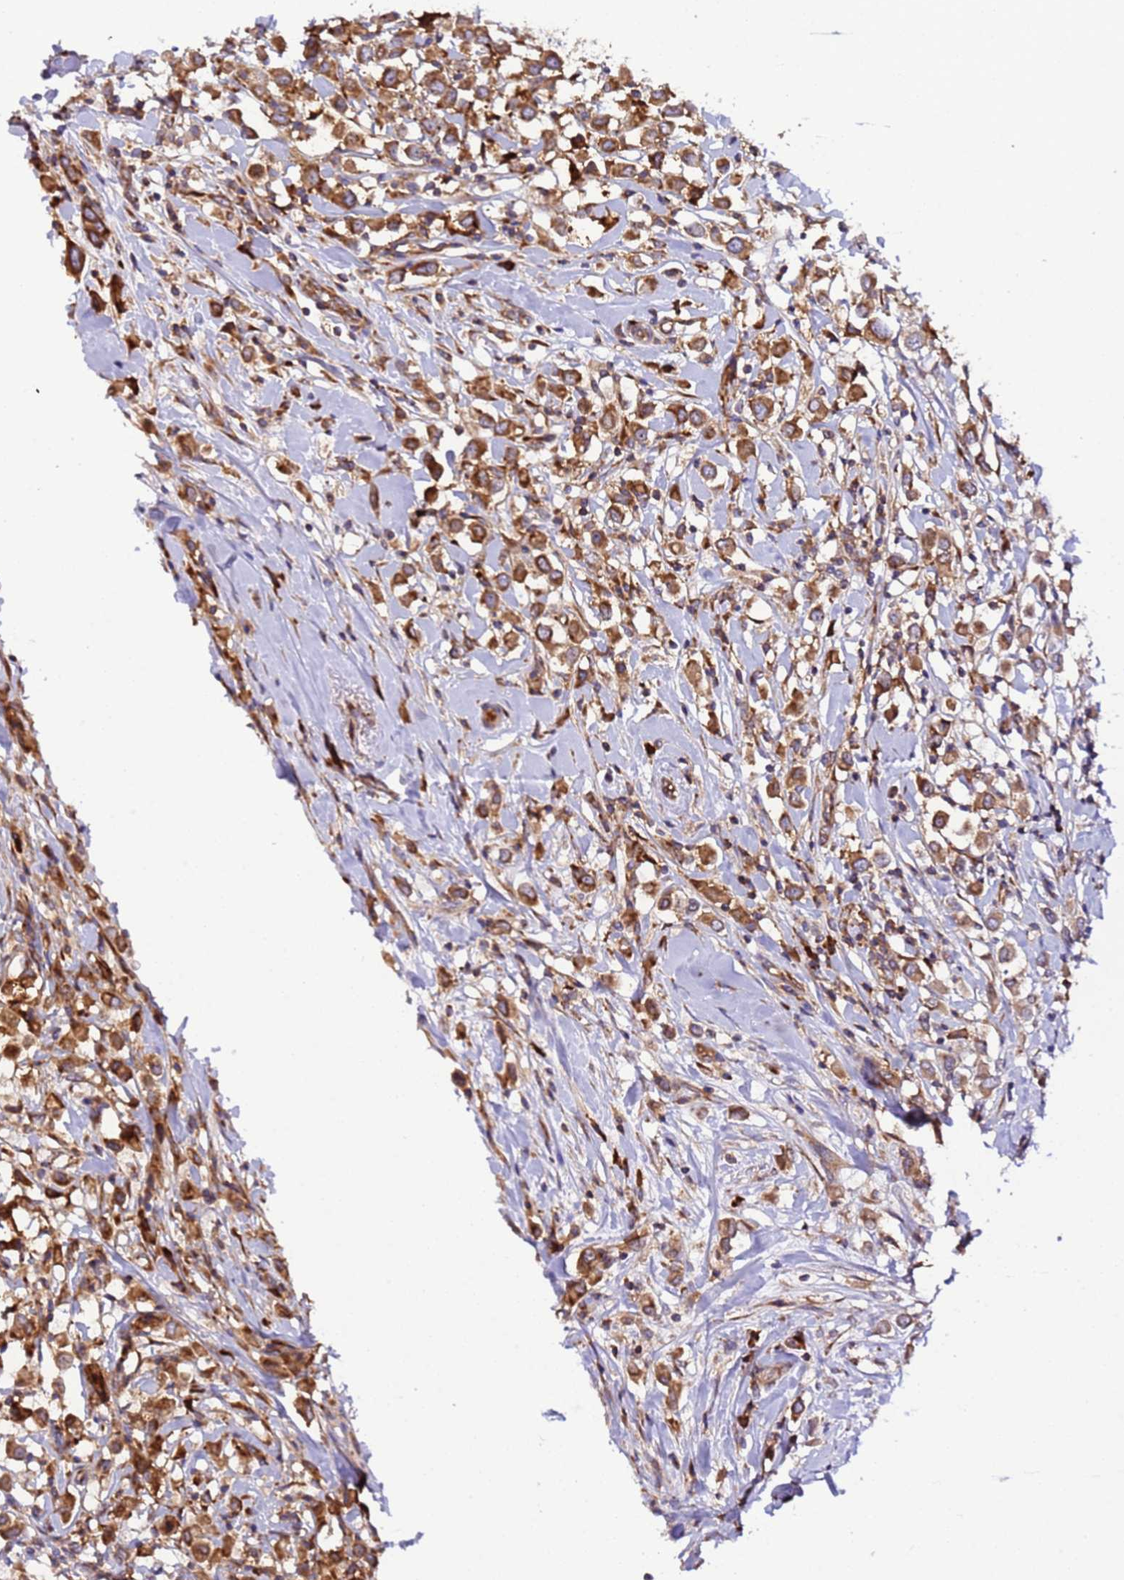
{"staining": {"intensity": "moderate", "quantity": ">75%", "location": "cytoplasmic/membranous"}, "tissue": "breast cancer", "cell_type": "Tumor cells", "image_type": "cancer", "snomed": [{"axis": "morphology", "description": "Duct carcinoma"}, {"axis": "topography", "description": "Breast"}], "caption": "Immunohistochemical staining of breast cancer displays medium levels of moderate cytoplasmic/membranous protein positivity in about >75% of tumor cells.", "gene": "RPL36", "patient": {"sex": "female", "age": 61}}